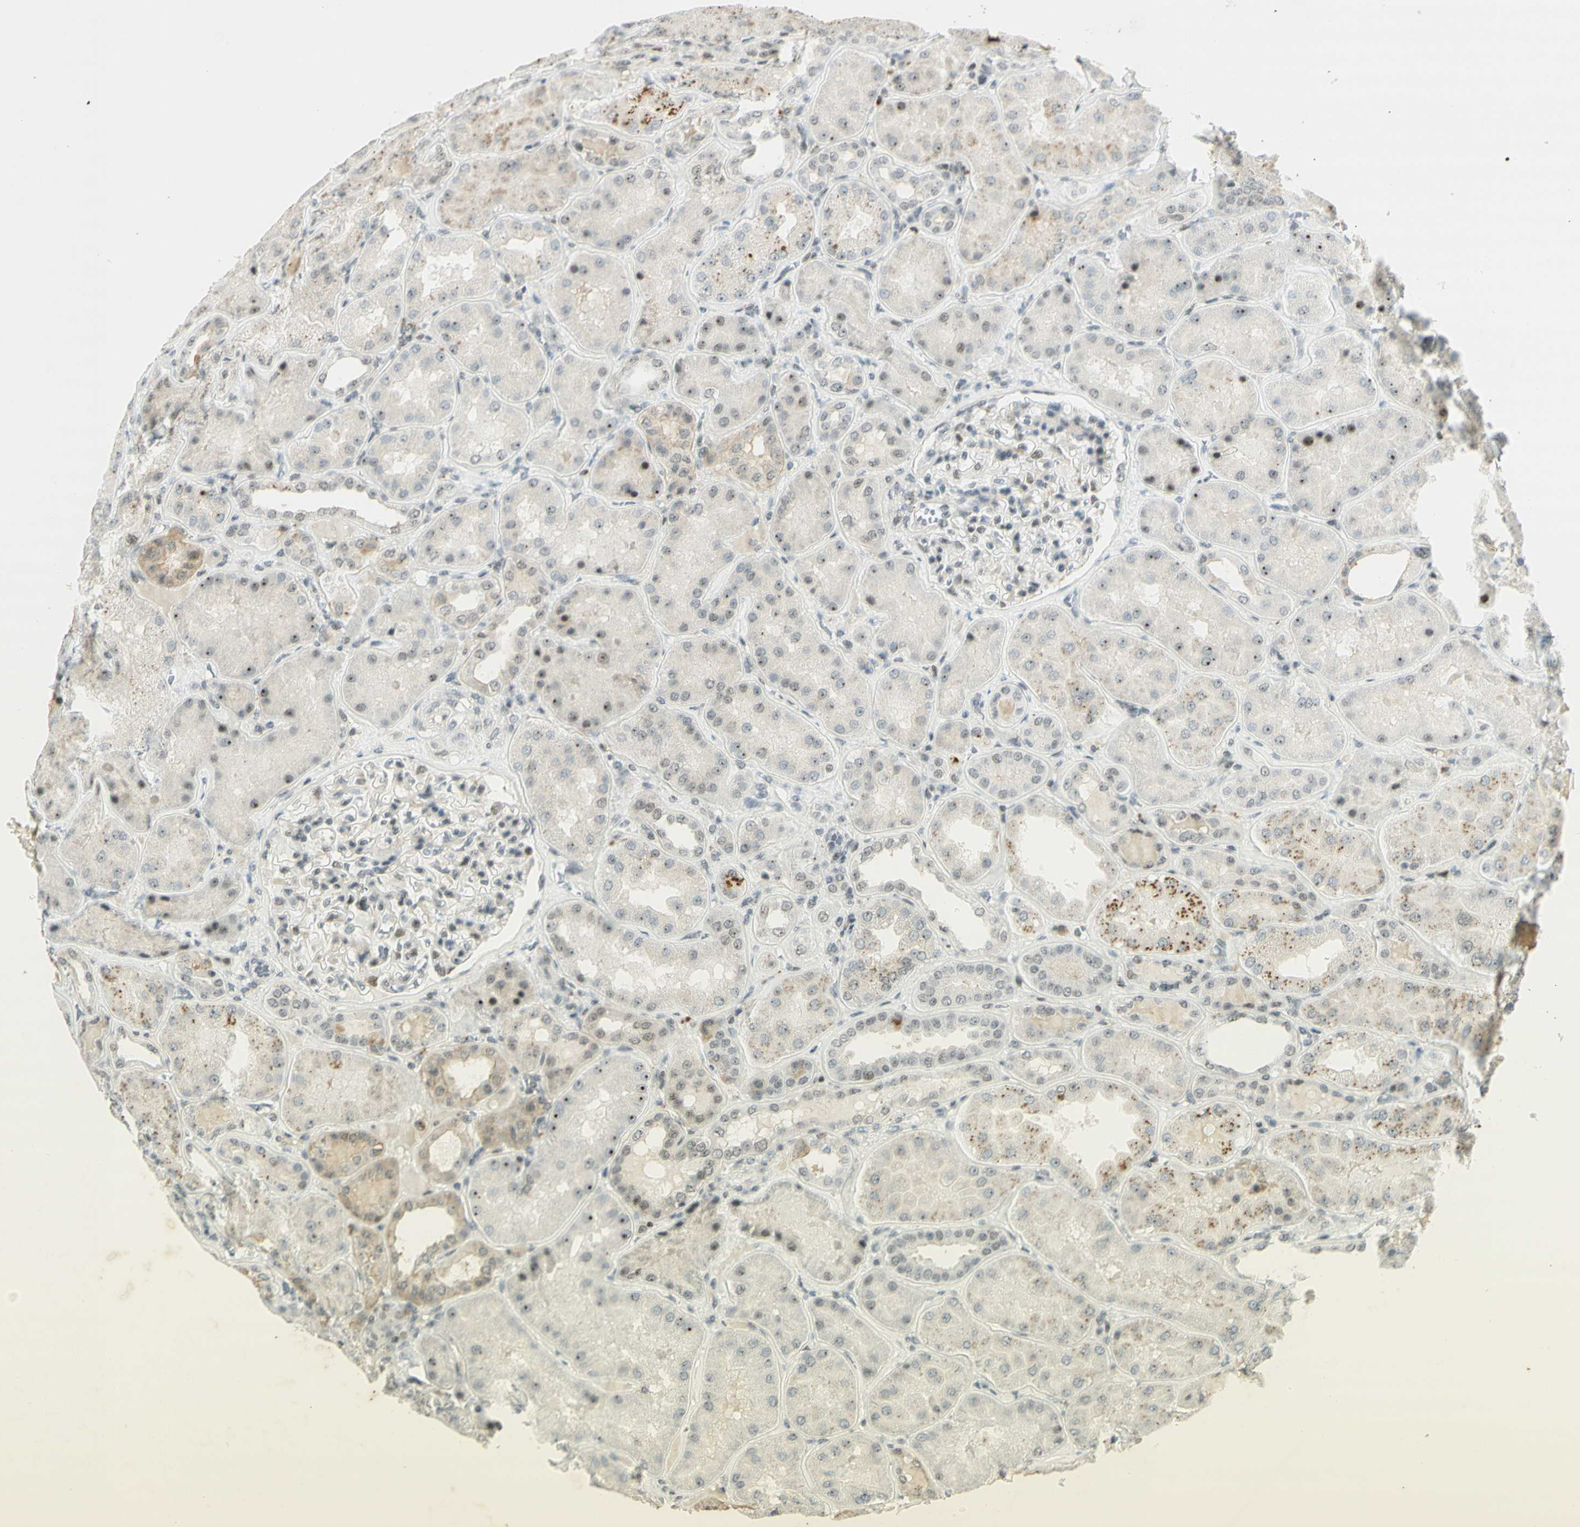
{"staining": {"intensity": "weak", "quantity": "25%-75%", "location": "nuclear"}, "tissue": "kidney", "cell_type": "Cells in glomeruli", "image_type": "normal", "snomed": [{"axis": "morphology", "description": "Normal tissue, NOS"}, {"axis": "topography", "description": "Kidney"}], "caption": "An image showing weak nuclear expression in approximately 25%-75% of cells in glomeruli in benign kidney, as visualized by brown immunohistochemical staining.", "gene": "IRF1", "patient": {"sex": "female", "age": 56}}